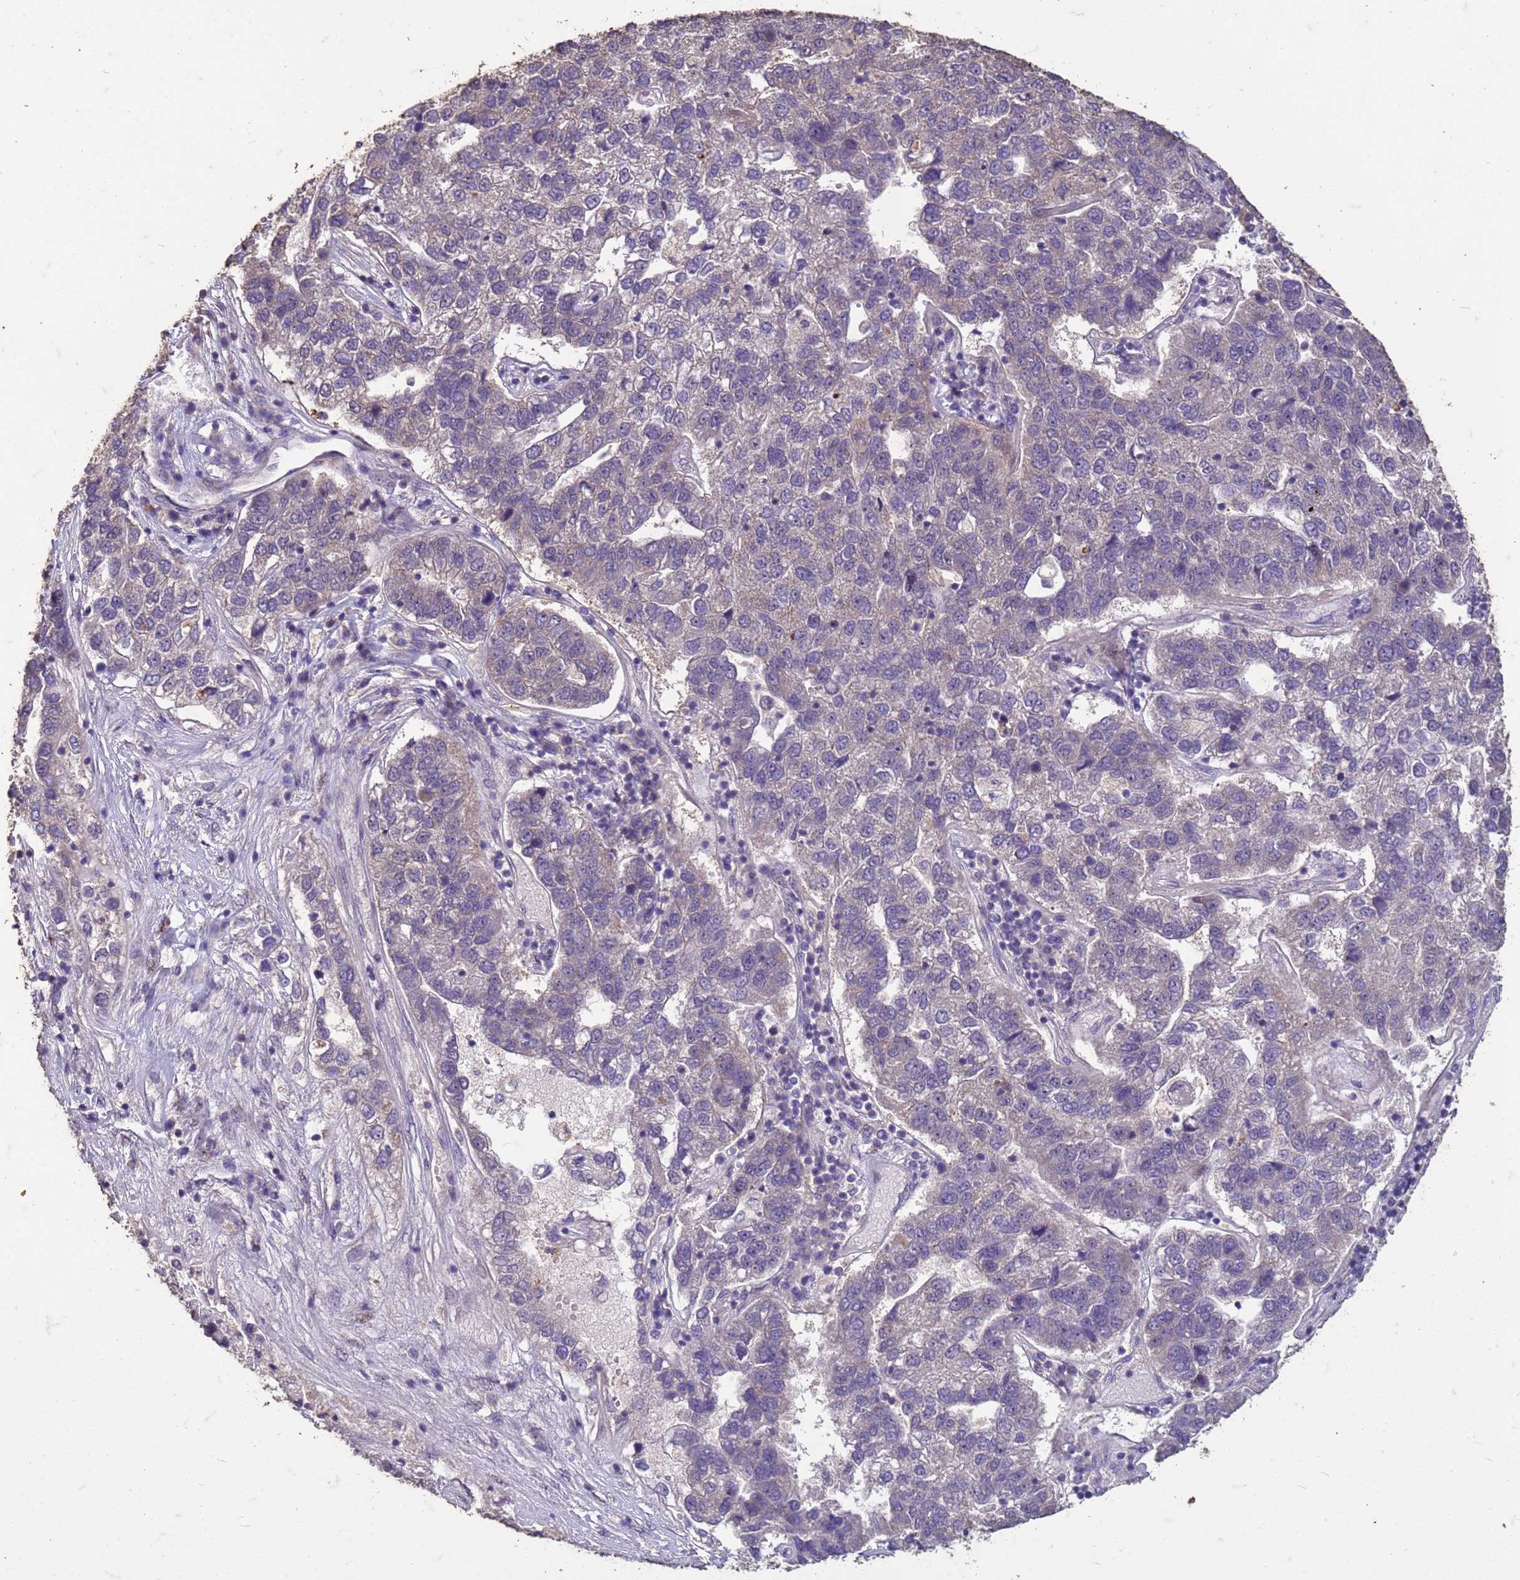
{"staining": {"intensity": "negative", "quantity": "none", "location": "none"}, "tissue": "pancreatic cancer", "cell_type": "Tumor cells", "image_type": "cancer", "snomed": [{"axis": "morphology", "description": "Adenocarcinoma, NOS"}, {"axis": "topography", "description": "Pancreas"}], "caption": "Pancreatic adenocarcinoma was stained to show a protein in brown. There is no significant expression in tumor cells.", "gene": "FAM184B", "patient": {"sex": "female", "age": 61}}